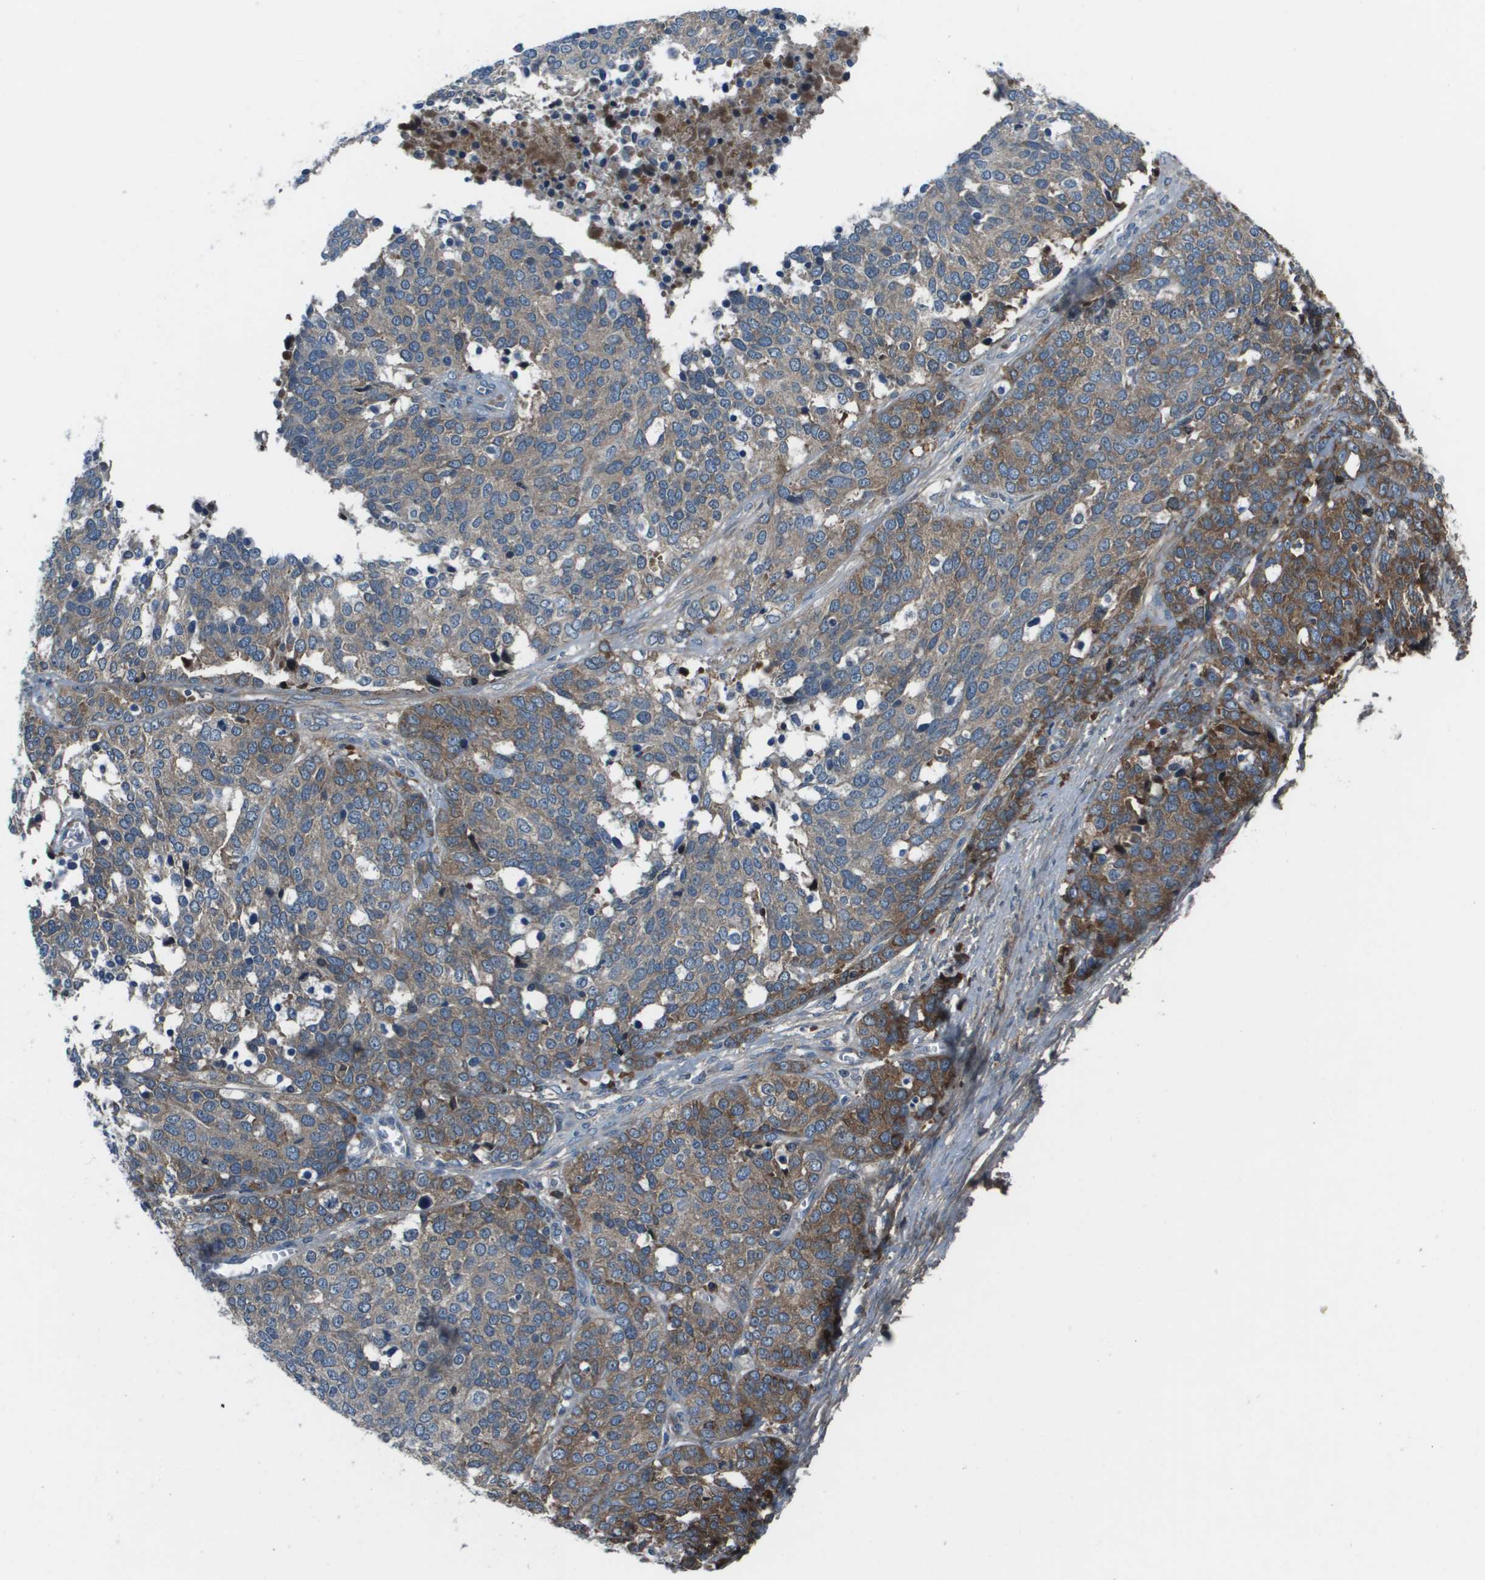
{"staining": {"intensity": "moderate", "quantity": "<25%", "location": "cytoplasmic/membranous"}, "tissue": "ovarian cancer", "cell_type": "Tumor cells", "image_type": "cancer", "snomed": [{"axis": "morphology", "description": "Cystadenocarcinoma, serous, NOS"}, {"axis": "topography", "description": "Ovary"}], "caption": "IHC (DAB (3,3'-diaminobenzidine)) staining of ovarian cancer (serous cystadenocarcinoma) exhibits moderate cytoplasmic/membranous protein staining in approximately <25% of tumor cells.", "gene": "PCOLCE", "patient": {"sex": "female", "age": 44}}